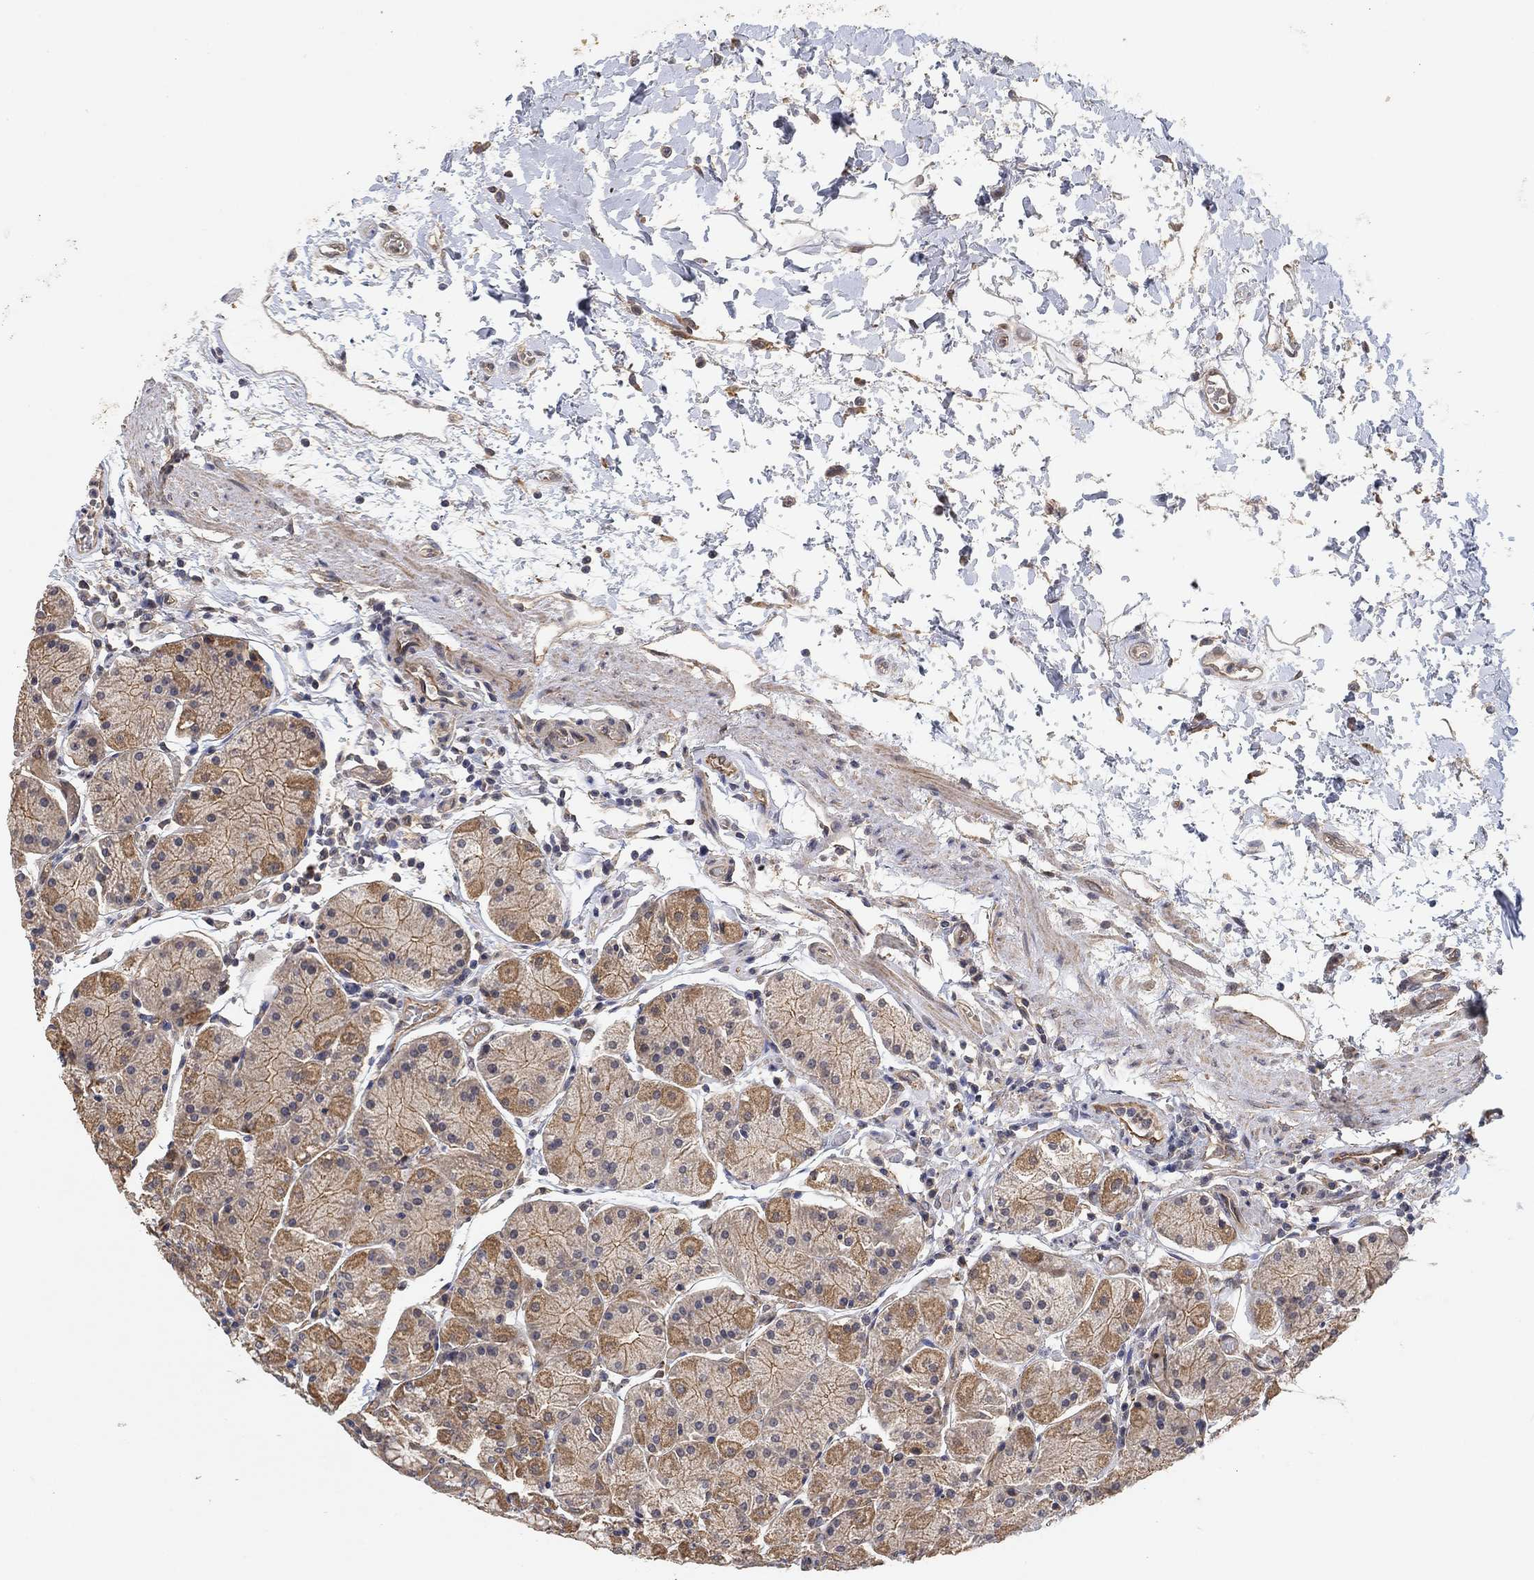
{"staining": {"intensity": "moderate", "quantity": "25%-75%", "location": "cytoplasmic/membranous"}, "tissue": "stomach", "cell_type": "Glandular cells", "image_type": "normal", "snomed": [{"axis": "morphology", "description": "Normal tissue, NOS"}, {"axis": "topography", "description": "Stomach"}], "caption": "Immunohistochemical staining of normal stomach shows medium levels of moderate cytoplasmic/membranous expression in about 25%-75% of glandular cells. The protein of interest is stained brown, and the nuclei are stained in blue (DAB (3,3'-diaminobenzidine) IHC with brightfield microscopy, high magnification).", "gene": "MCUR1", "patient": {"sex": "male", "age": 54}}